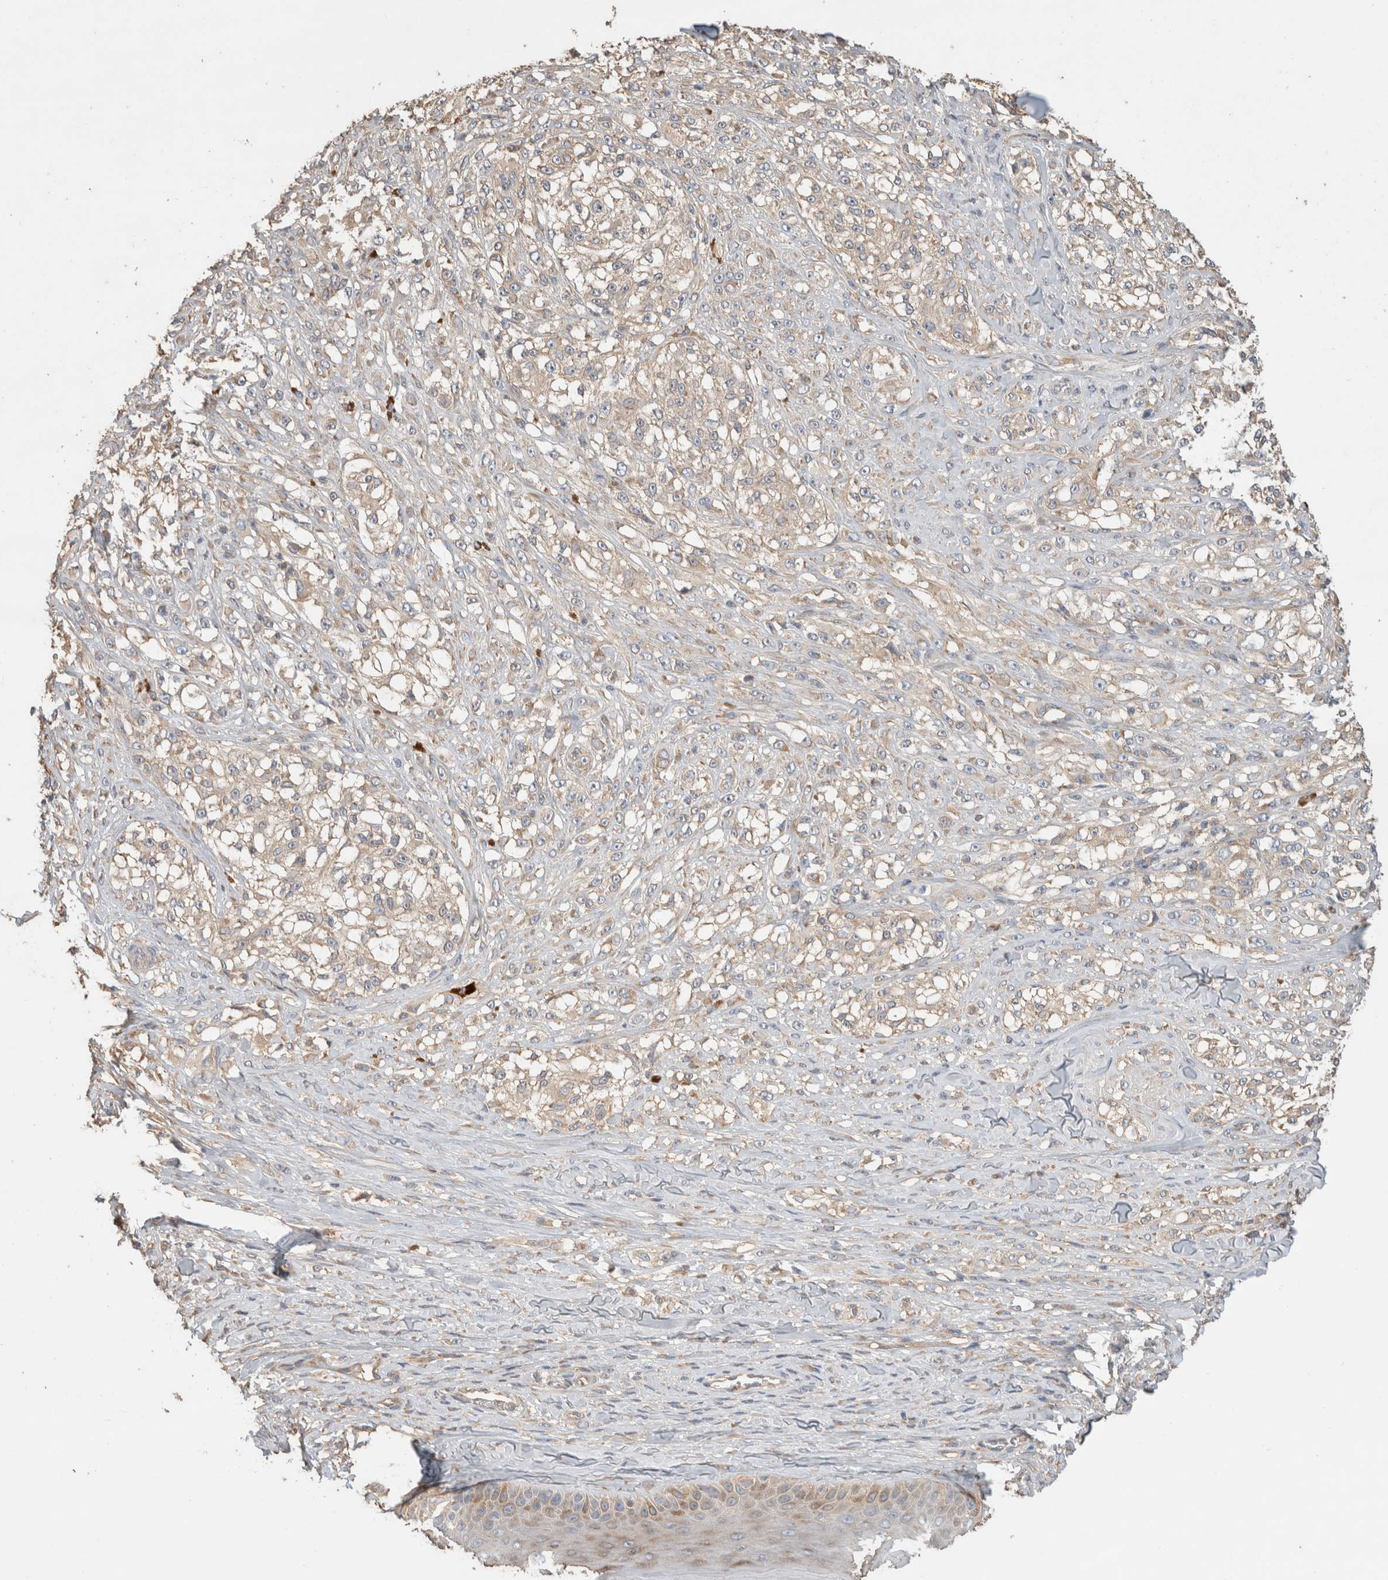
{"staining": {"intensity": "negative", "quantity": "none", "location": "none"}, "tissue": "melanoma", "cell_type": "Tumor cells", "image_type": "cancer", "snomed": [{"axis": "morphology", "description": "Malignant melanoma, NOS"}, {"axis": "topography", "description": "Skin of head"}], "caption": "Protein analysis of malignant melanoma shows no significant staining in tumor cells. (DAB immunohistochemistry with hematoxylin counter stain).", "gene": "EIF4G3", "patient": {"sex": "male", "age": 83}}